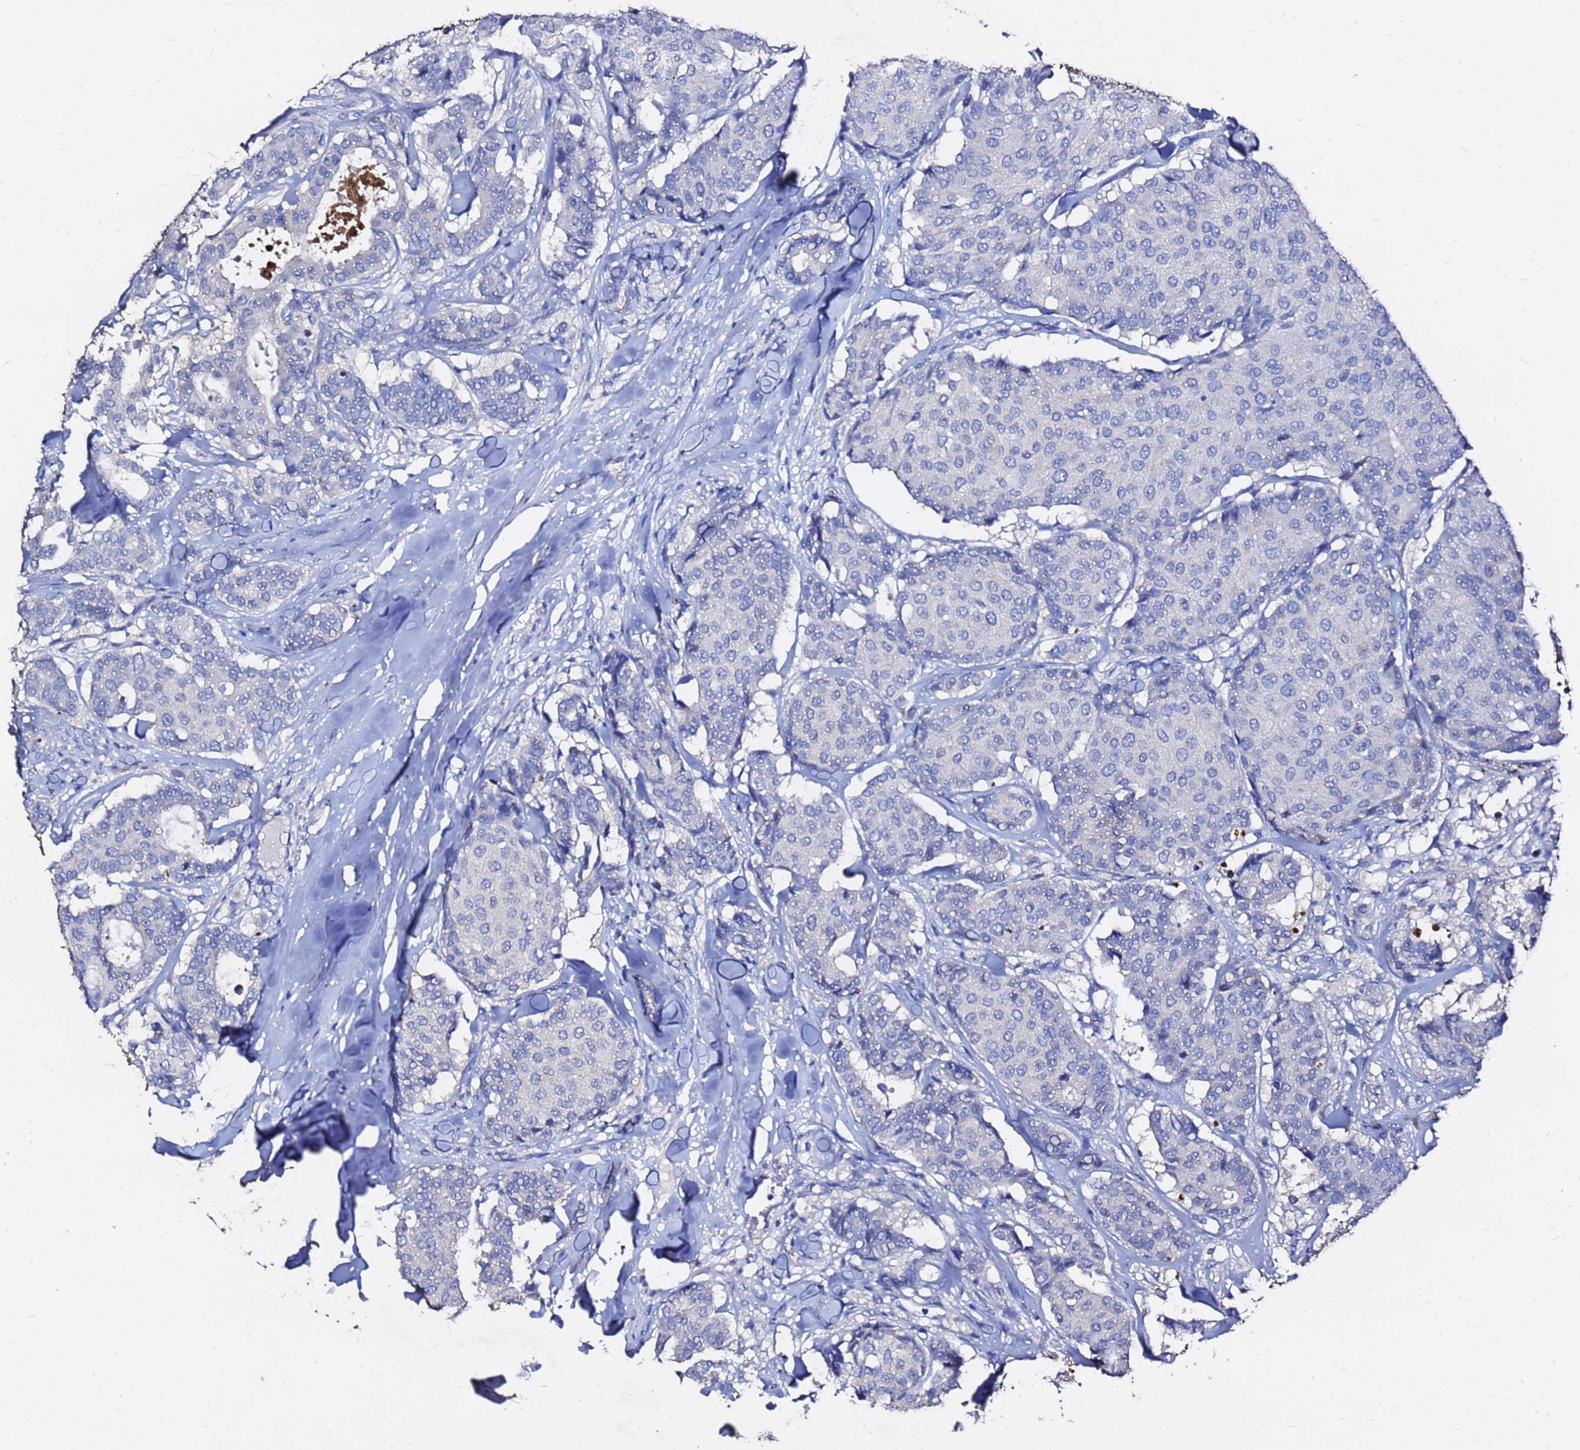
{"staining": {"intensity": "negative", "quantity": "none", "location": "none"}, "tissue": "breast cancer", "cell_type": "Tumor cells", "image_type": "cancer", "snomed": [{"axis": "morphology", "description": "Duct carcinoma"}, {"axis": "topography", "description": "Breast"}], "caption": "Tumor cells are negative for protein expression in human breast cancer.", "gene": "FAM183A", "patient": {"sex": "female", "age": 75}}